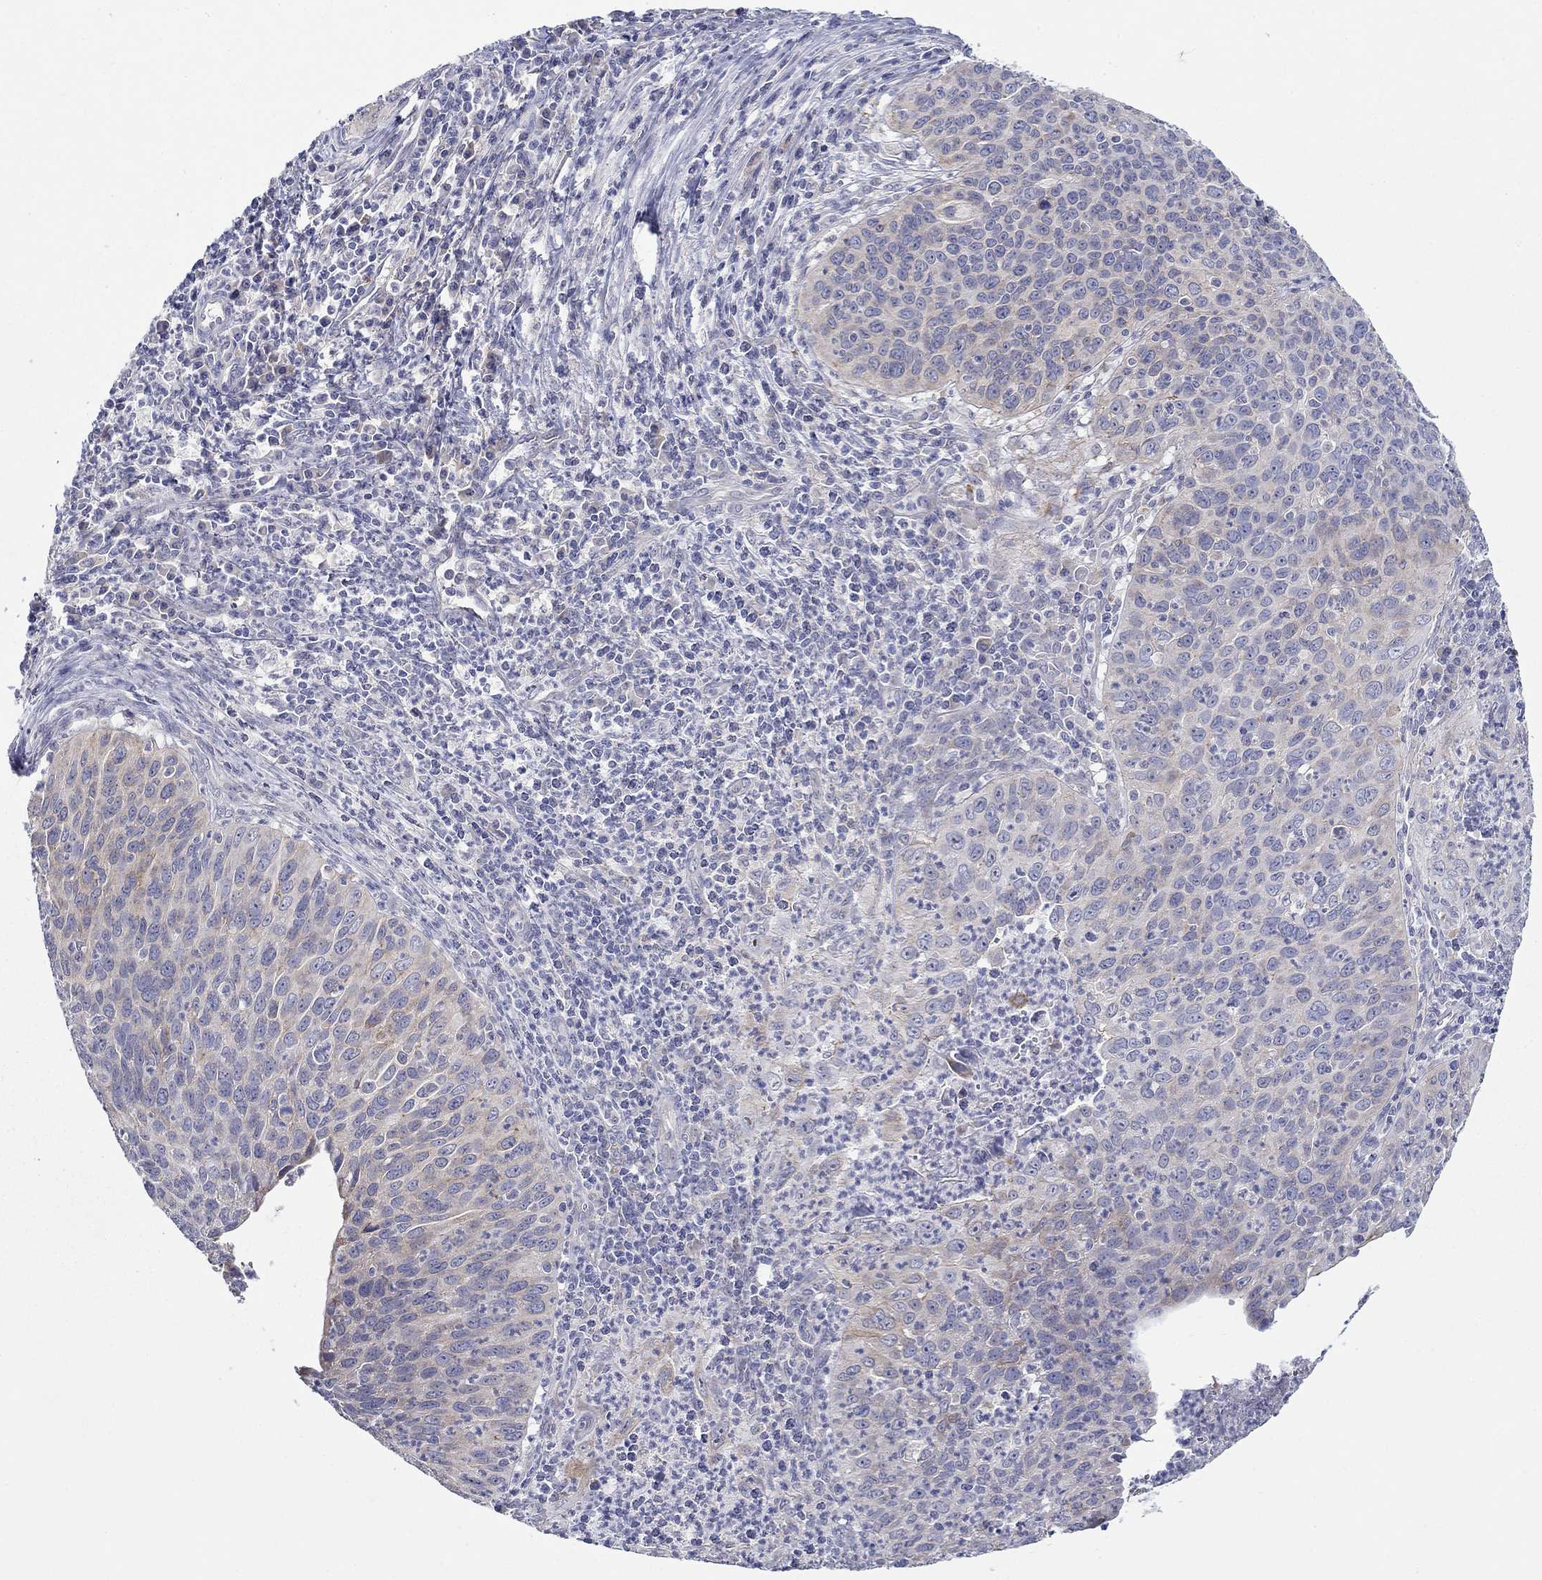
{"staining": {"intensity": "moderate", "quantity": "<25%", "location": "cytoplasmic/membranous"}, "tissue": "cervical cancer", "cell_type": "Tumor cells", "image_type": "cancer", "snomed": [{"axis": "morphology", "description": "Squamous cell carcinoma, NOS"}, {"axis": "topography", "description": "Cervix"}], "caption": "Cervical squamous cell carcinoma tissue exhibits moderate cytoplasmic/membranous expression in approximately <25% of tumor cells, visualized by immunohistochemistry.", "gene": "QRFPR", "patient": {"sex": "female", "age": 26}}